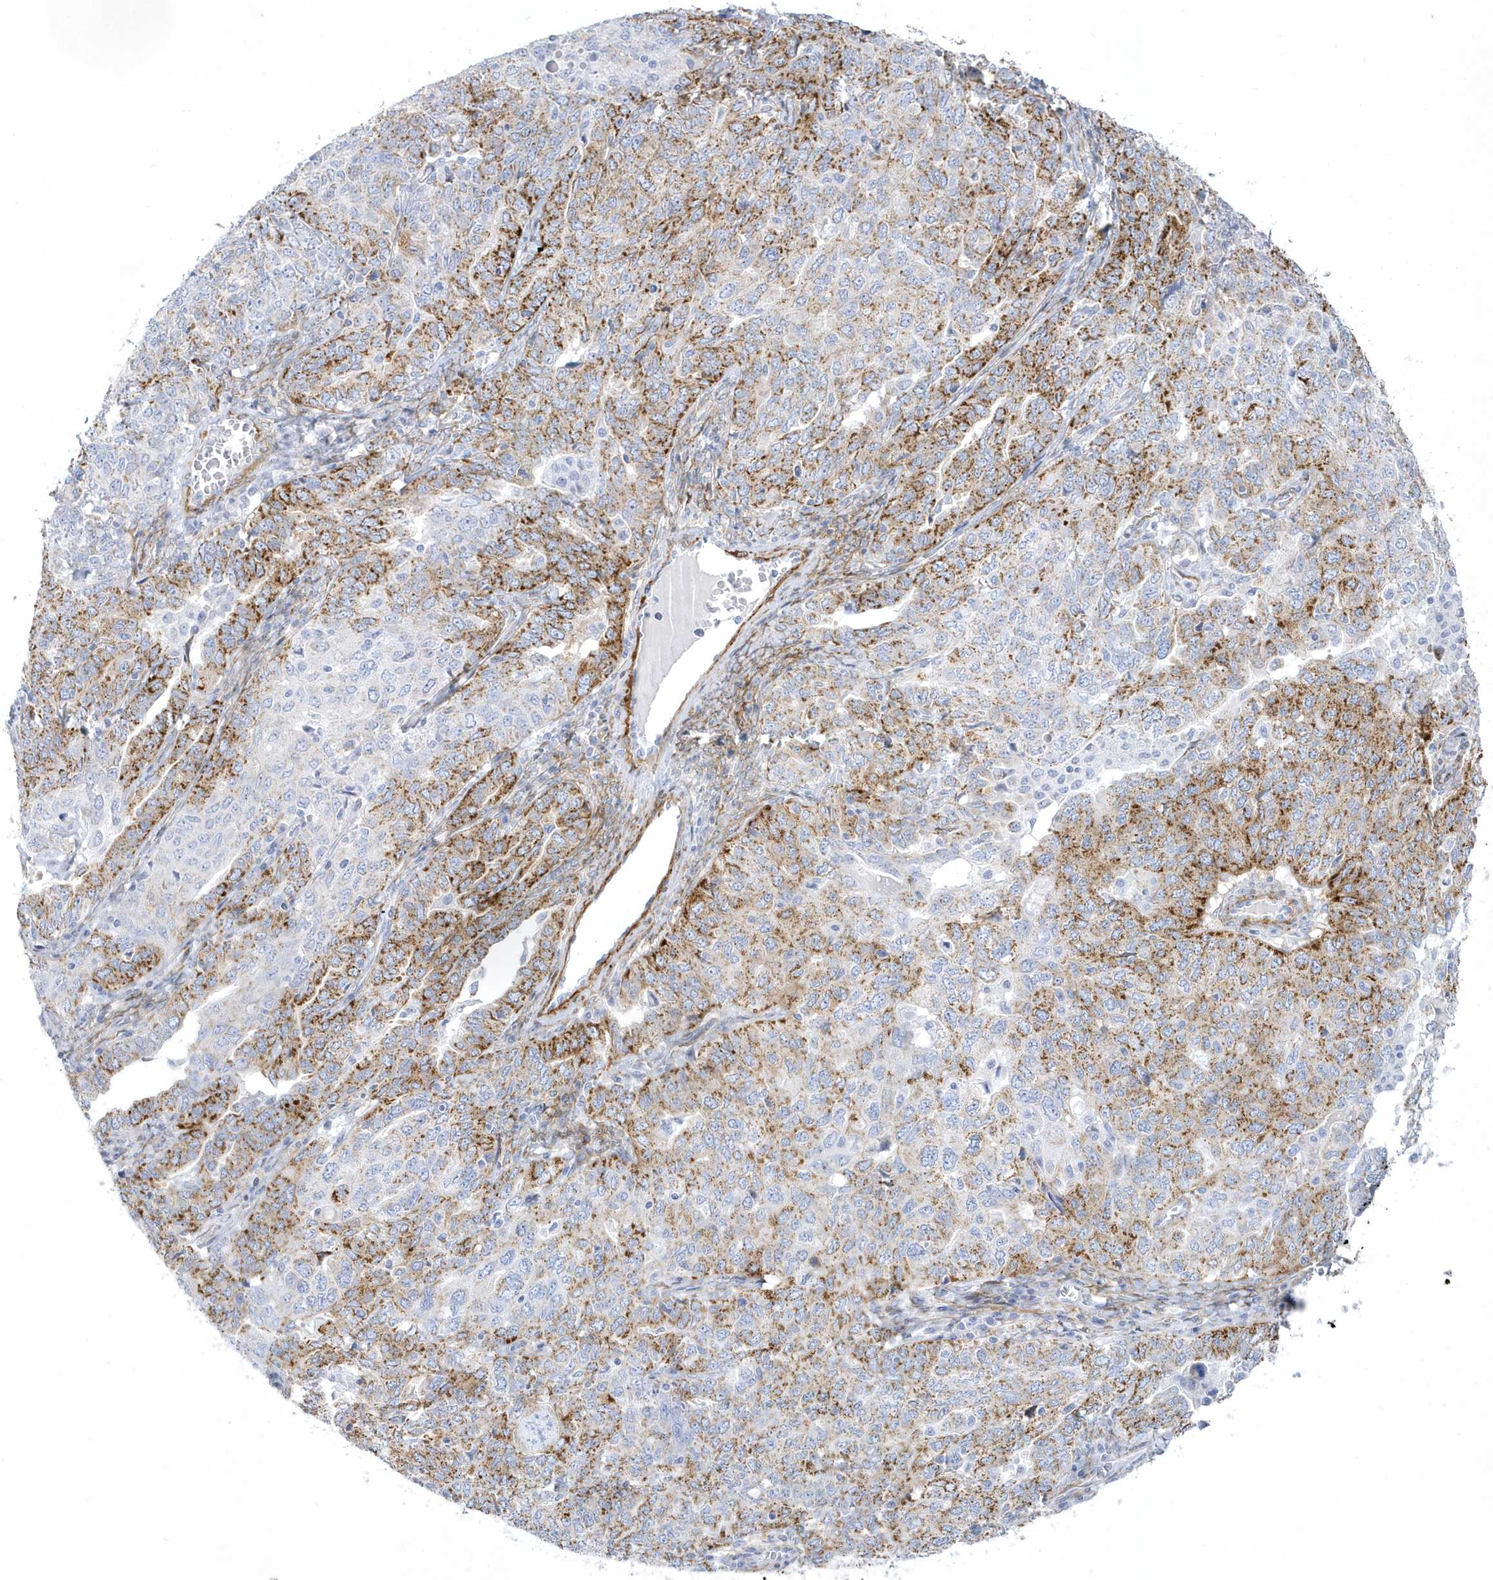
{"staining": {"intensity": "moderate", "quantity": "25%-75%", "location": "cytoplasmic/membranous"}, "tissue": "ovarian cancer", "cell_type": "Tumor cells", "image_type": "cancer", "snomed": [{"axis": "morphology", "description": "Carcinoma, endometroid"}, {"axis": "topography", "description": "Ovary"}], "caption": "Brown immunohistochemical staining in human ovarian cancer demonstrates moderate cytoplasmic/membranous staining in approximately 25%-75% of tumor cells.", "gene": "WDR27", "patient": {"sex": "female", "age": 62}}